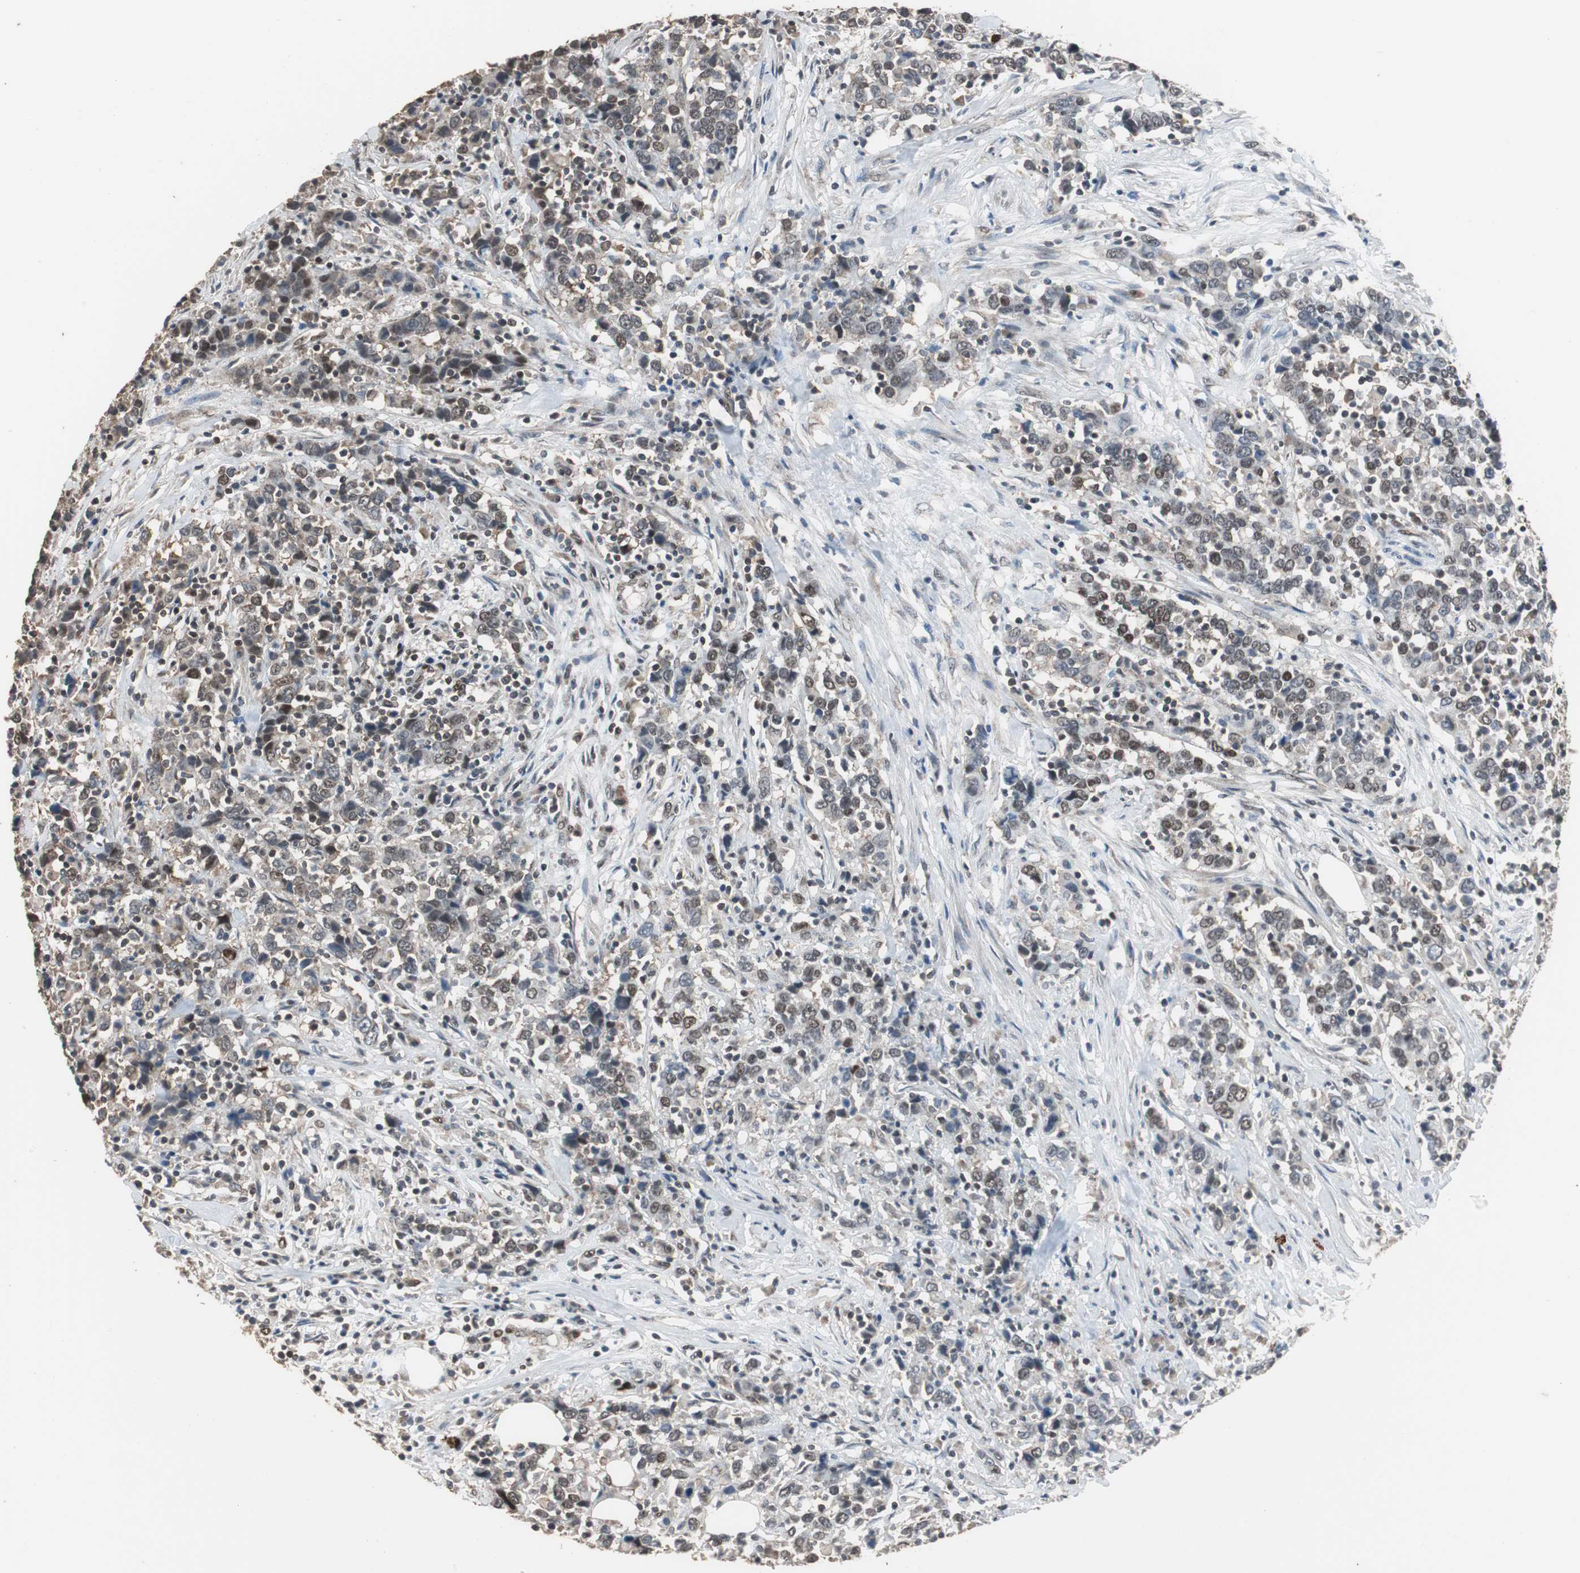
{"staining": {"intensity": "moderate", "quantity": ">75%", "location": "nuclear"}, "tissue": "urothelial cancer", "cell_type": "Tumor cells", "image_type": "cancer", "snomed": [{"axis": "morphology", "description": "Urothelial carcinoma, High grade"}, {"axis": "topography", "description": "Urinary bladder"}], "caption": "Tumor cells show medium levels of moderate nuclear staining in approximately >75% of cells in high-grade urothelial carcinoma. The protein is shown in brown color, while the nuclei are stained blue.", "gene": "ZHX2", "patient": {"sex": "male", "age": 61}}